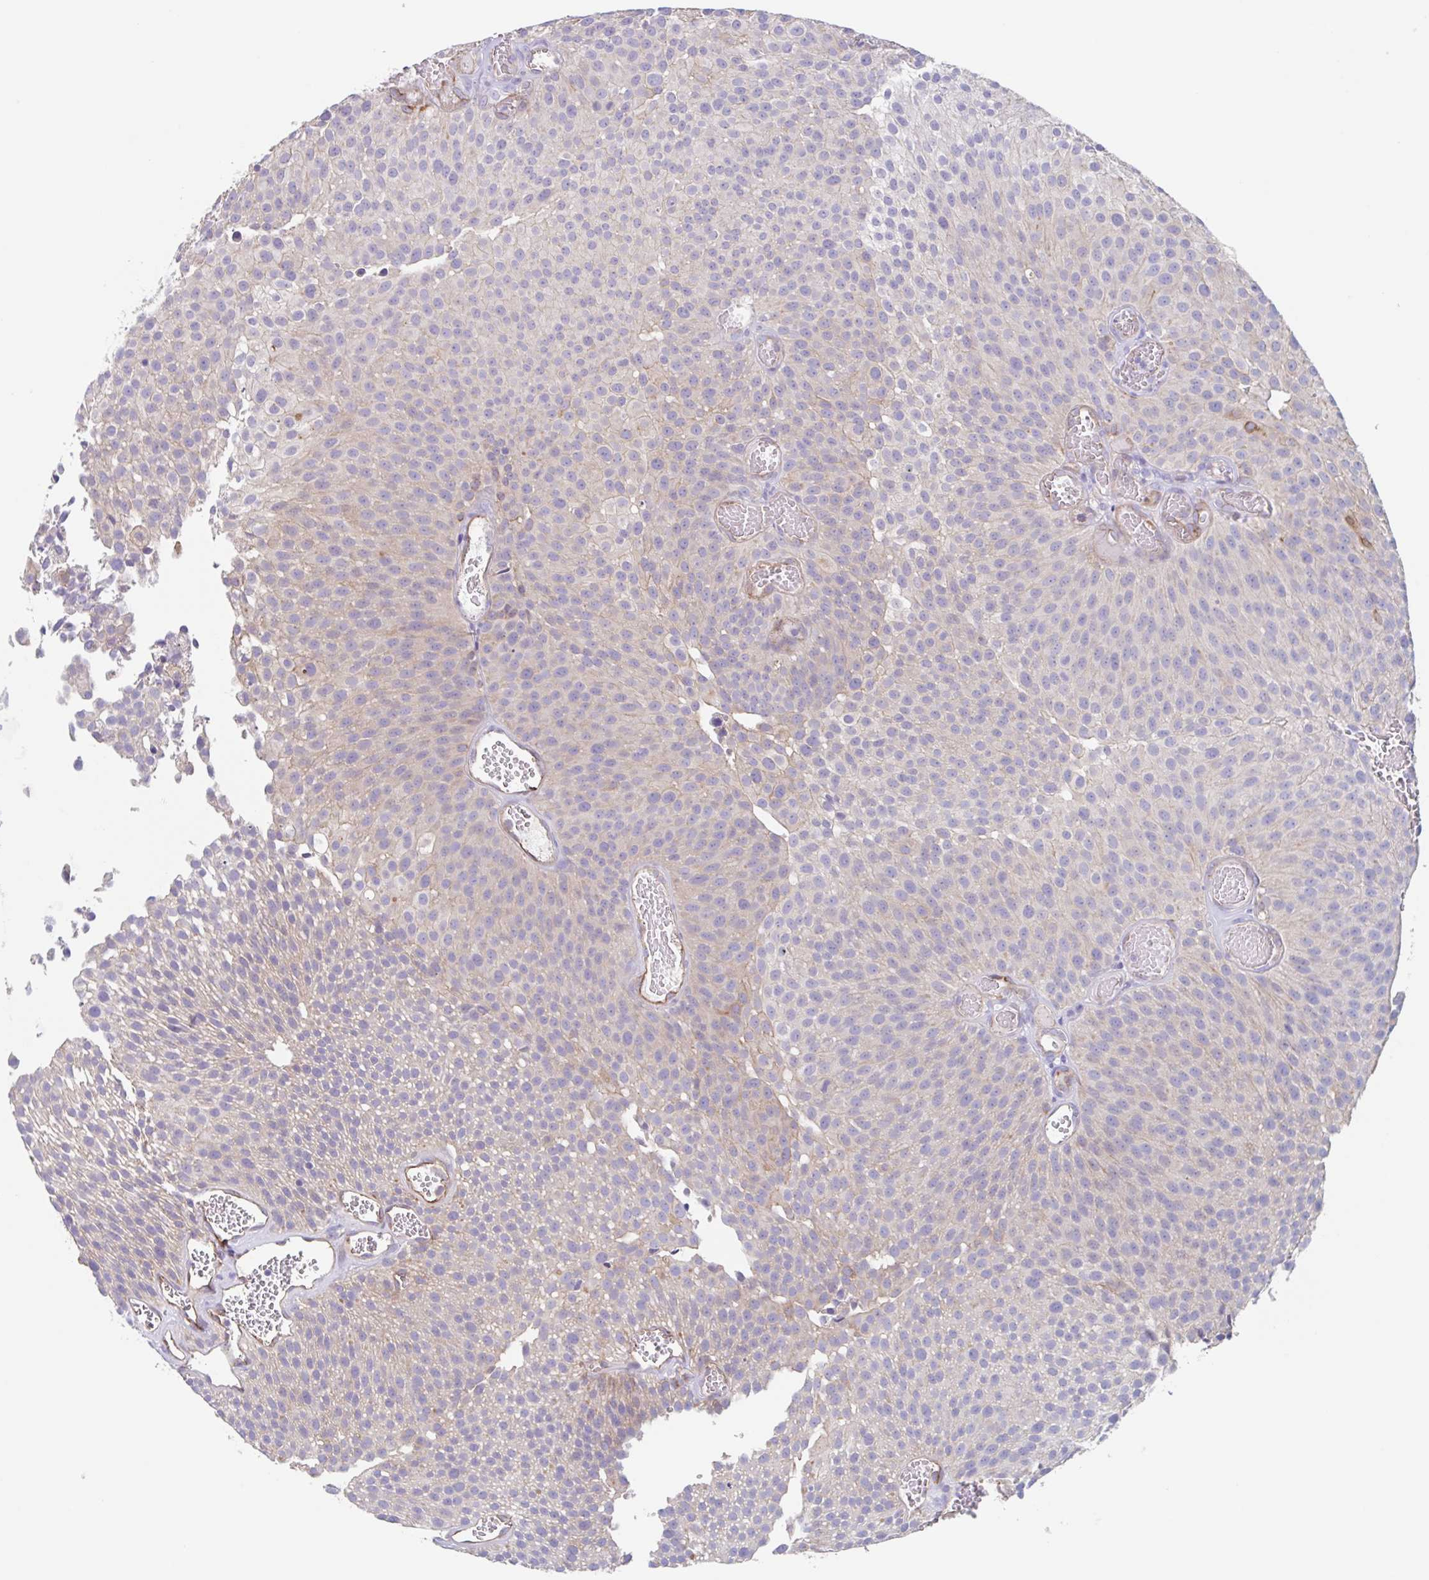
{"staining": {"intensity": "moderate", "quantity": "25%-75%", "location": "cytoplasmic/membranous"}, "tissue": "urothelial cancer", "cell_type": "Tumor cells", "image_type": "cancer", "snomed": [{"axis": "morphology", "description": "Urothelial carcinoma, Low grade"}, {"axis": "topography", "description": "Urinary bladder"}], "caption": "An image of human urothelial cancer stained for a protein reveals moderate cytoplasmic/membranous brown staining in tumor cells.", "gene": "EHD4", "patient": {"sex": "female", "age": 79}}